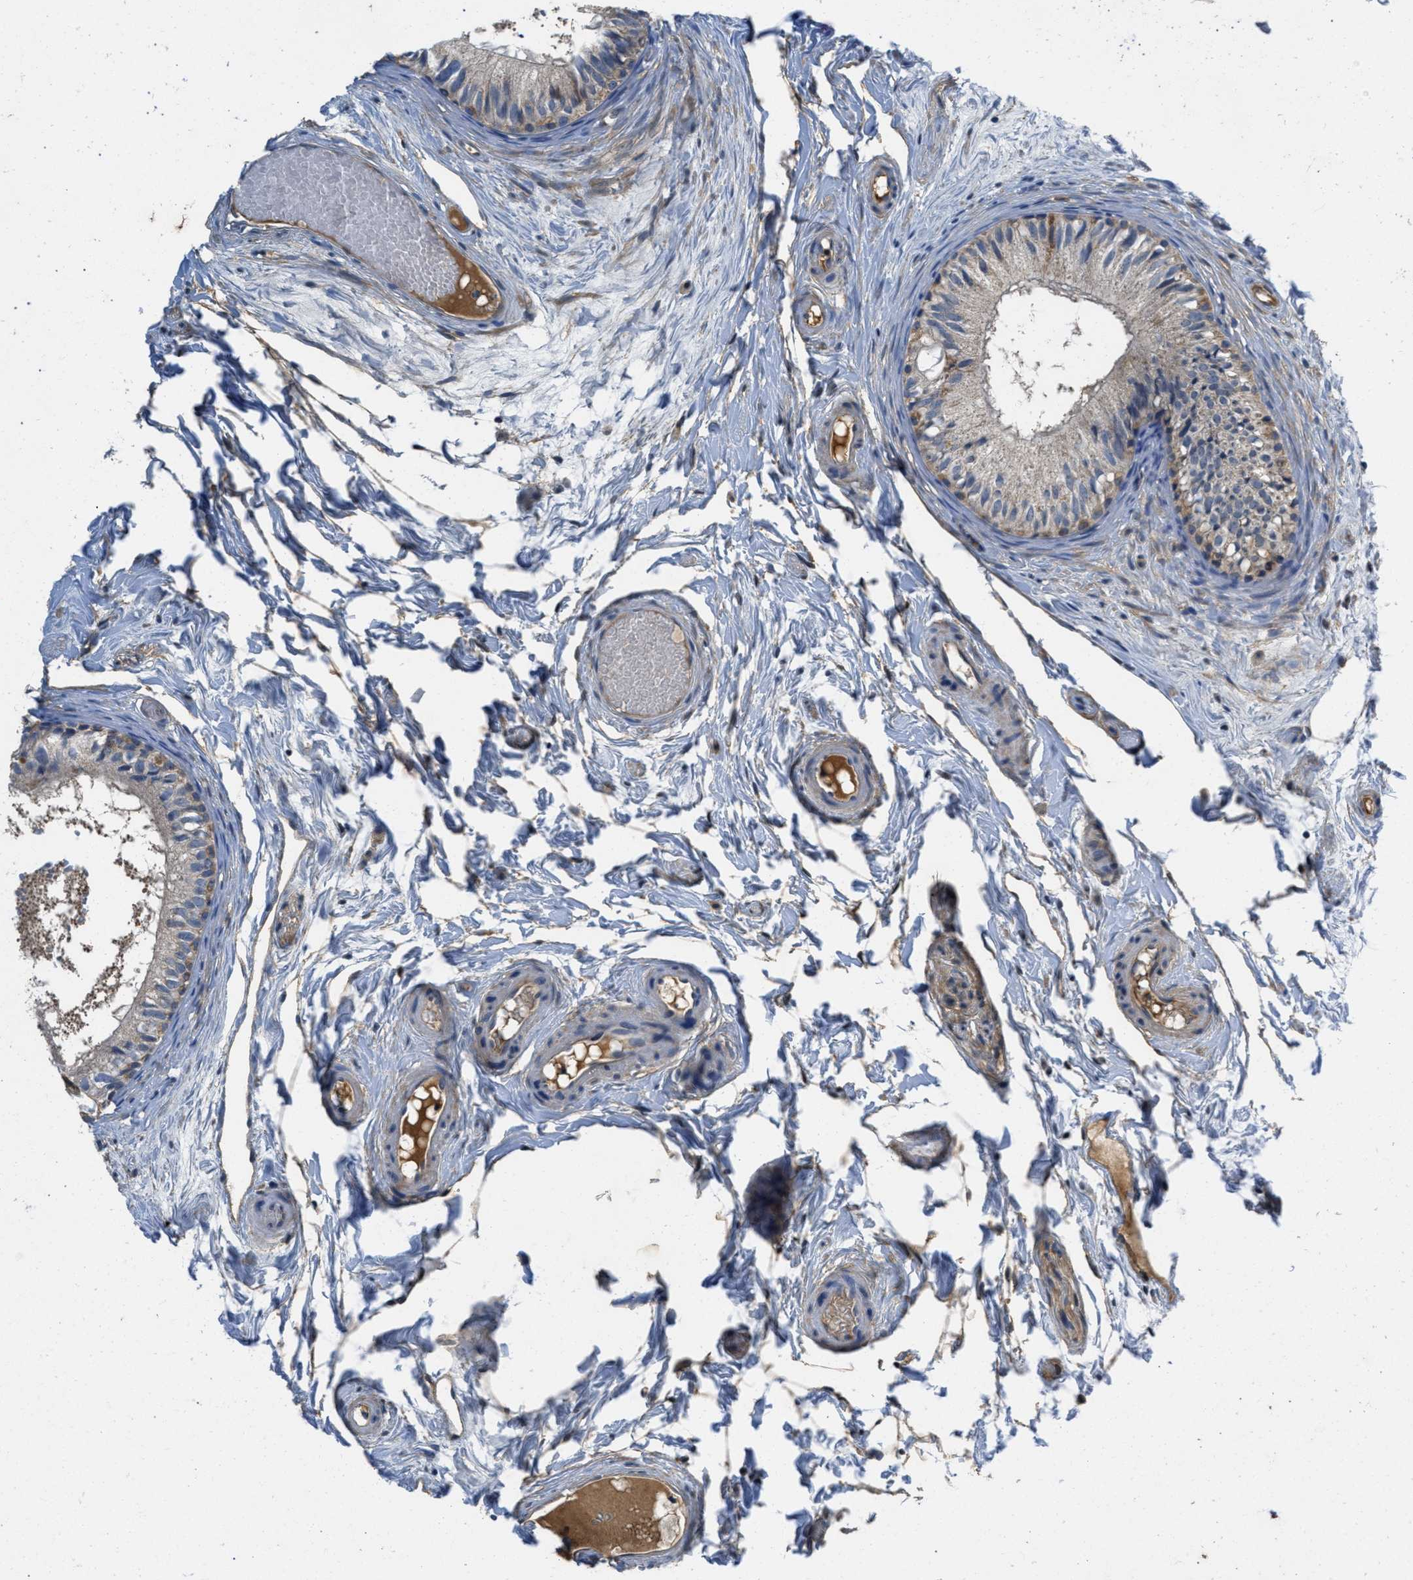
{"staining": {"intensity": "weak", "quantity": "25%-75%", "location": "cytoplasmic/membranous"}, "tissue": "epididymis", "cell_type": "Glandular cells", "image_type": "normal", "snomed": [{"axis": "morphology", "description": "Normal tissue, NOS"}, {"axis": "topography", "description": "Epididymis"}], "caption": "IHC (DAB (3,3'-diaminobenzidine)) staining of benign epididymis reveals weak cytoplasmic/membranous protein staining in approximately 25%-75% of glandular cells. (DAB IHC with brightfield microscopy, high magnification).", "gene": "GALK1", "patient": {"sex": "male", "age": 46}}